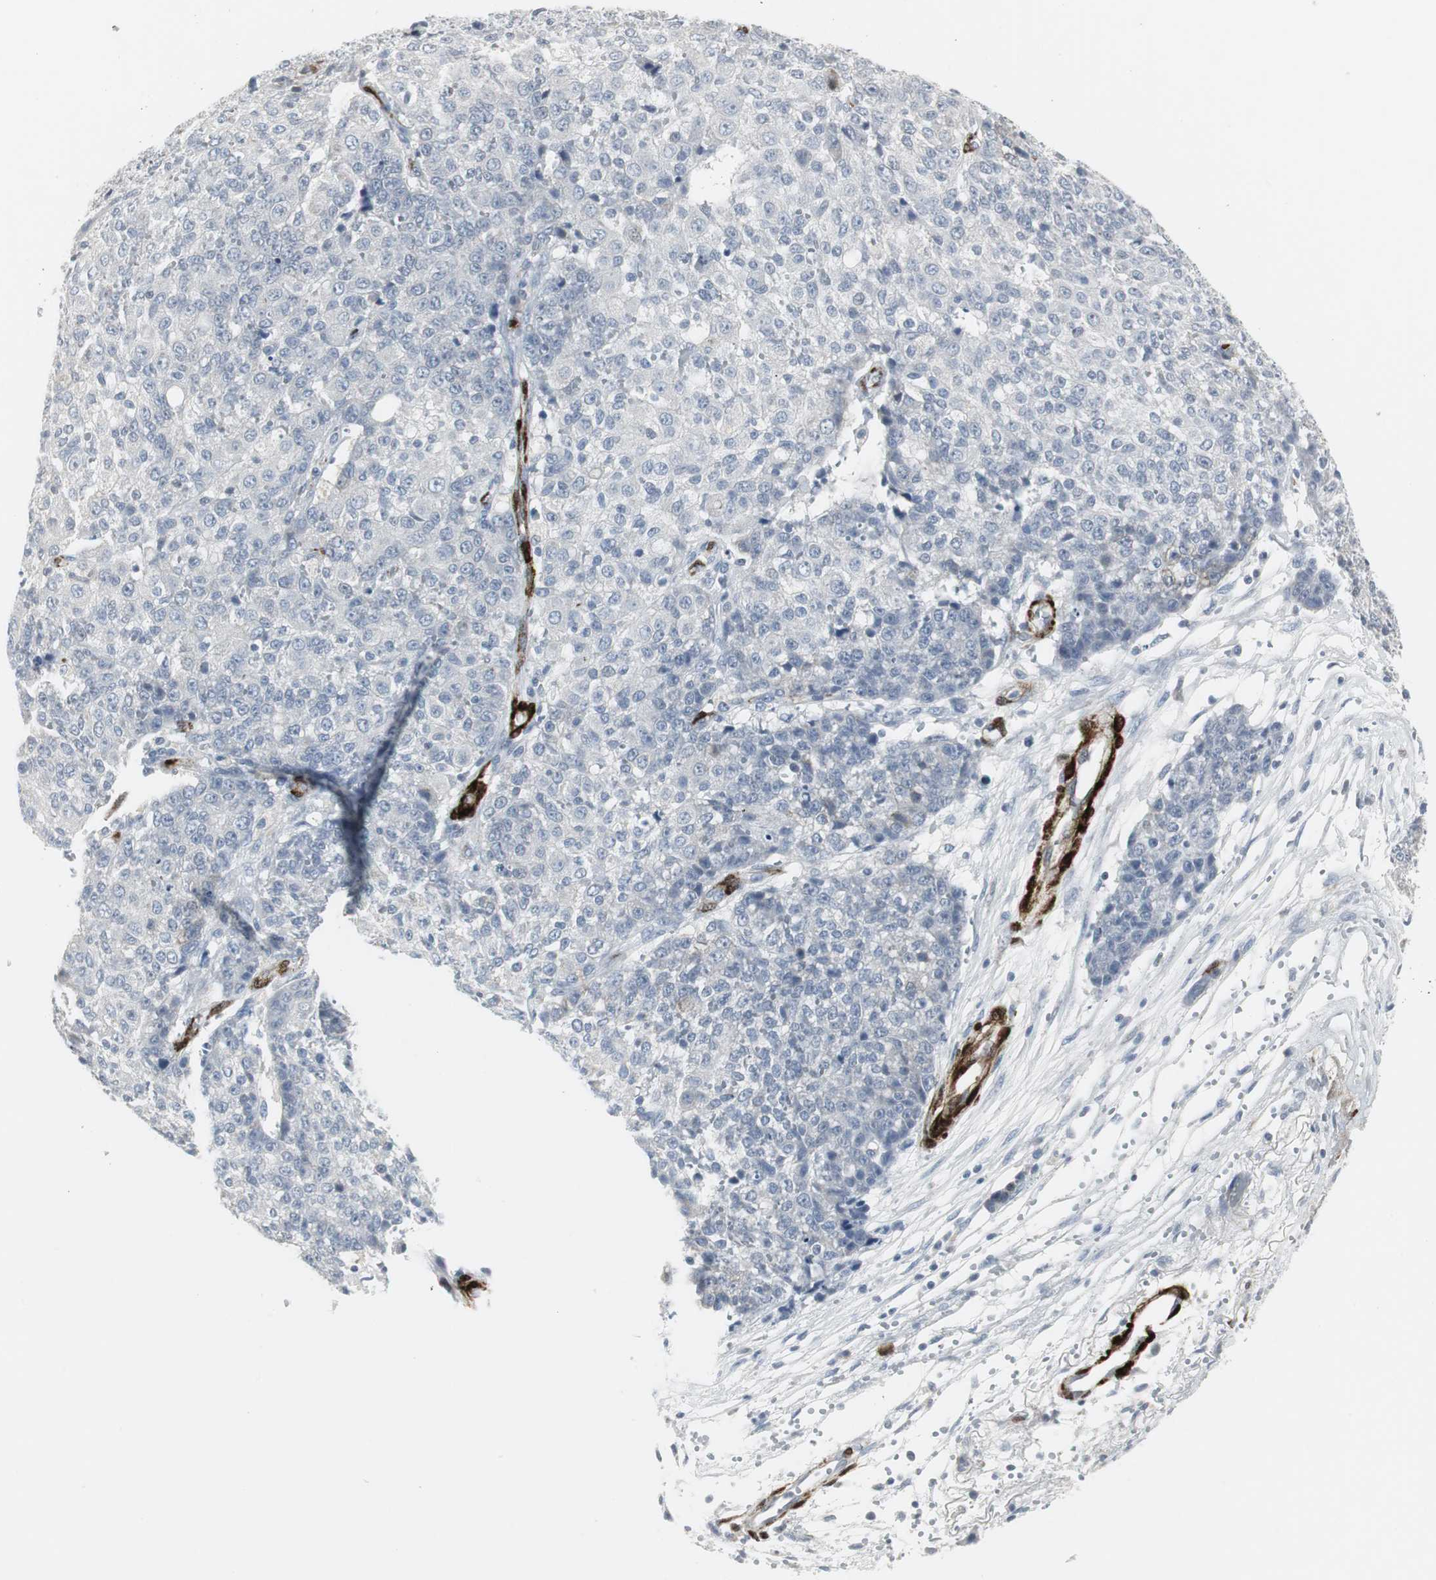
{"staining": {"intensity": "negative", "quantity": "none", "location": "none"}, "tissue": "ovarian cancer", "cell_type": "Tumor cells", "image_type": "cancer", "snomed": [{"axis": "morphology", "description": "Carcinoma, endometroid"}, {"axis": "topography", "description": "Ovary"}], "caption": "This image is of ovarian endometroid carcinoma stained with immunohistochemistry (IHC) to label a protein in brown with the nuclei are counter-stained blue. There is no expression in tumor cells. Nuclei are stained in blue.", "gene": "PPP1R14A", "patient": {"sex": "female", "age": 42}}